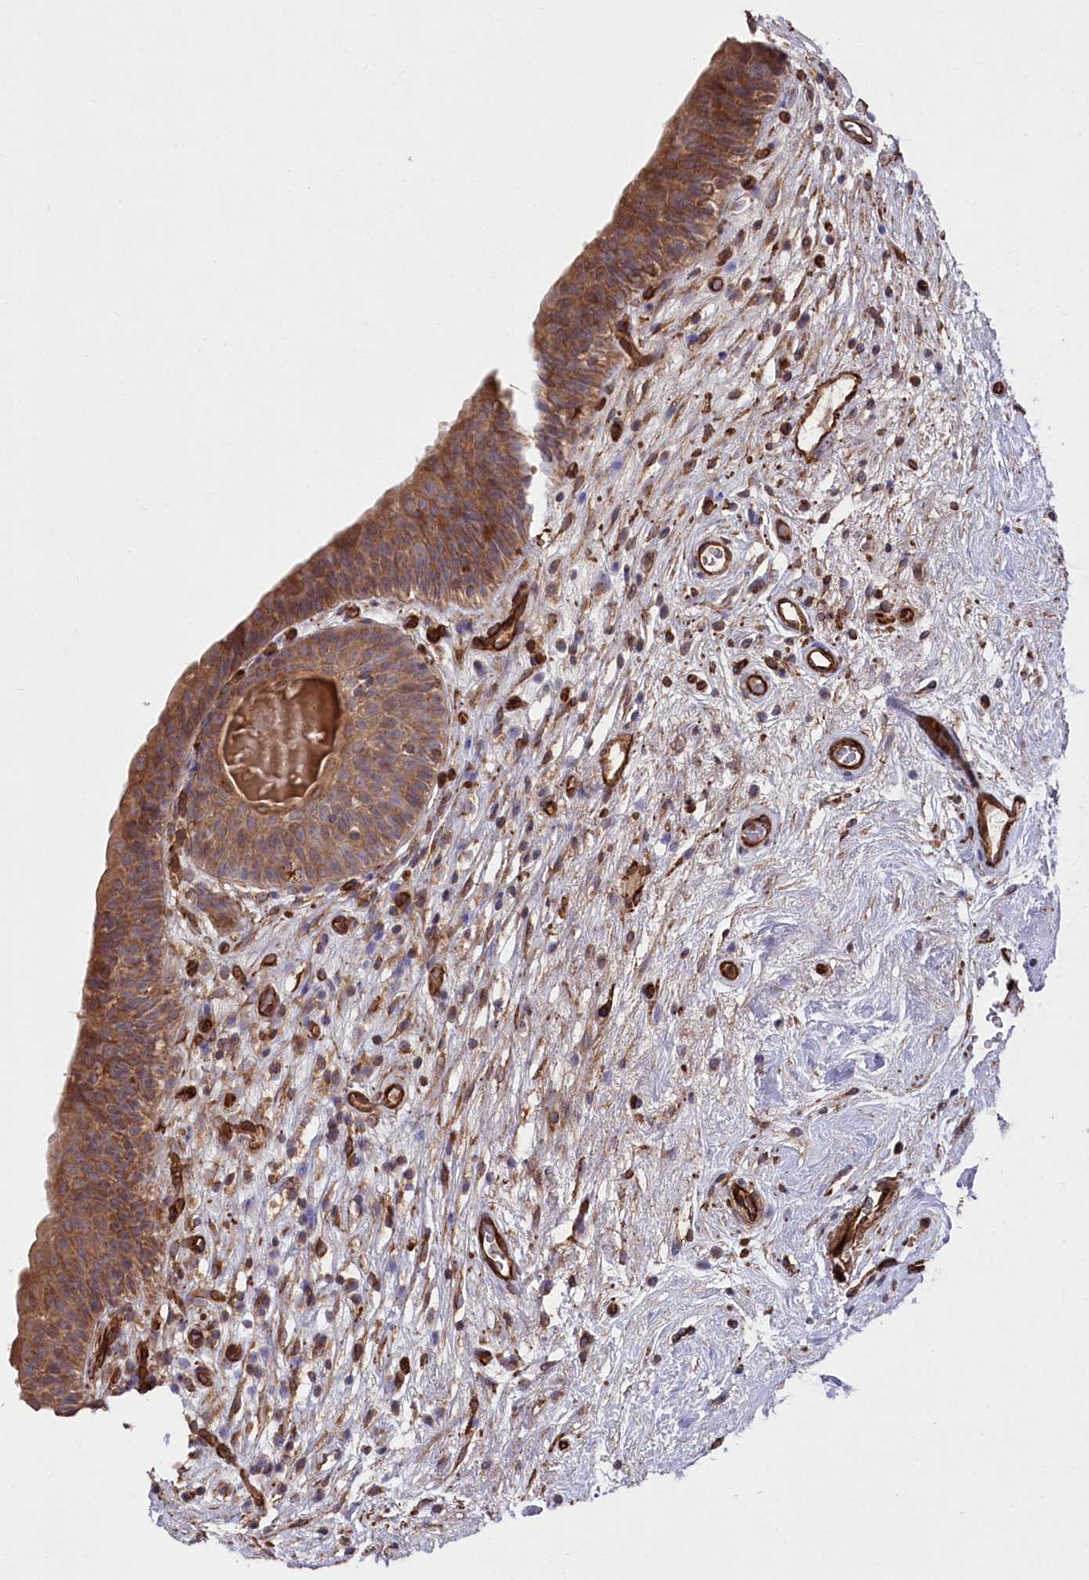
{"staining": {"intensity": "moderate", "quantity": ">75%", "location": "cytoplasmic/membranous"}, "tissue": "urinary bladder", "cell_type": "Urothelial cells", "image_type": "normal", "snomed": [{"axis": "morphology", "description": "Normal tissue, NOS"}, {"axis": "topography", "description": "Urinary bladder"}], "caption": "Immunohistochemical staining of benign human urinary bladder shows medium levels of moderate cytoplasmic/membranous expression in about >75% of urothelial cells.", "gene": "MTPAP", "patient": {"sex": "male", "age": 83}}